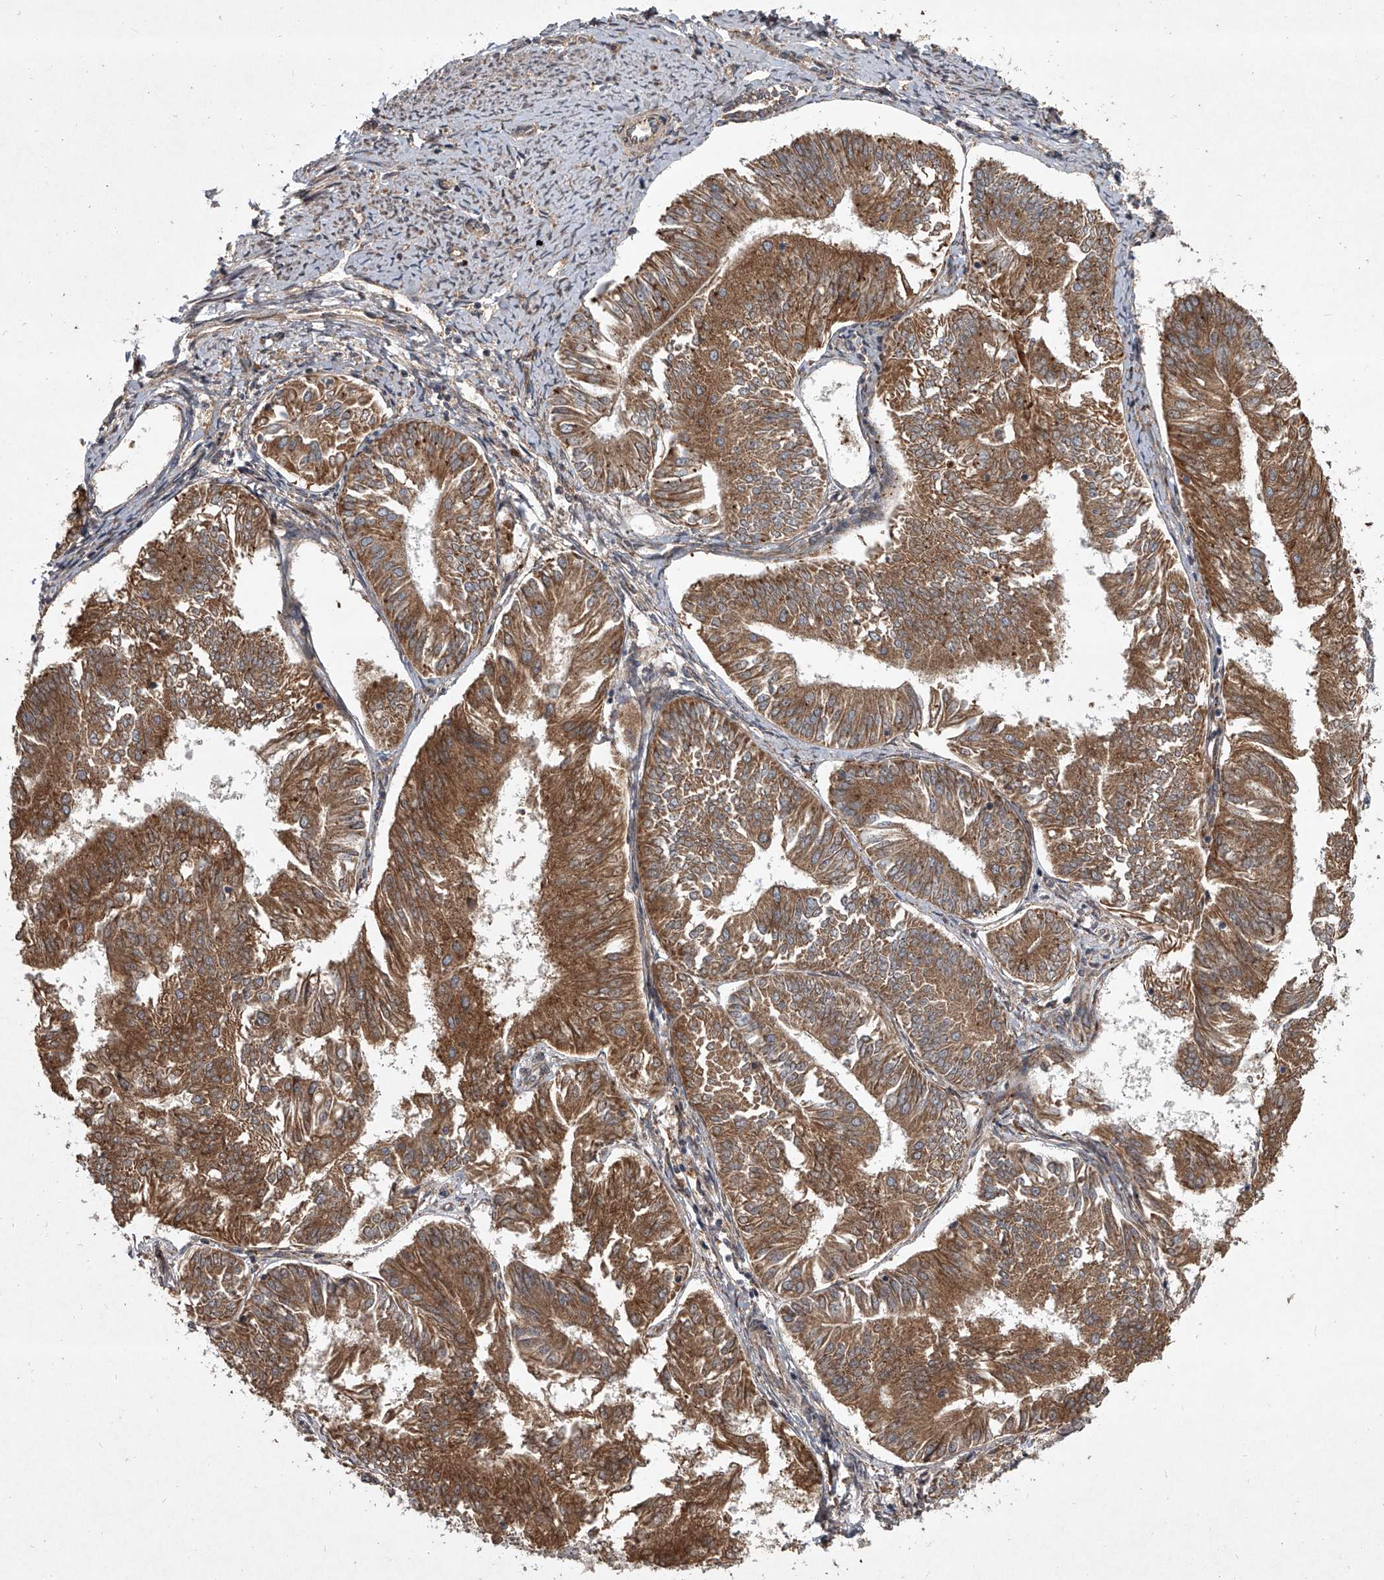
{"staining": {"intensity": "moderate", "quantity": ">75%", "location": "cytoplasmic/membranous"}, "tissue": "endometrial cancer", "cell_type": "Tumor cells", "image_type": "cancer", "snomed": [{"axis": "morphology", "description": "Adenocarcinoma, NOS"}, {"axis": "topography", "description": "Endometrium"}], "caption": "Moderate cytoplasmic/membranous expression for a protein is seen in about >75% of tumor cells of adenocarcinoma (endometrial) using immunohistochemistry.", "gene": "EVA1C", "patient": {"sex": "female", "age": 58}}